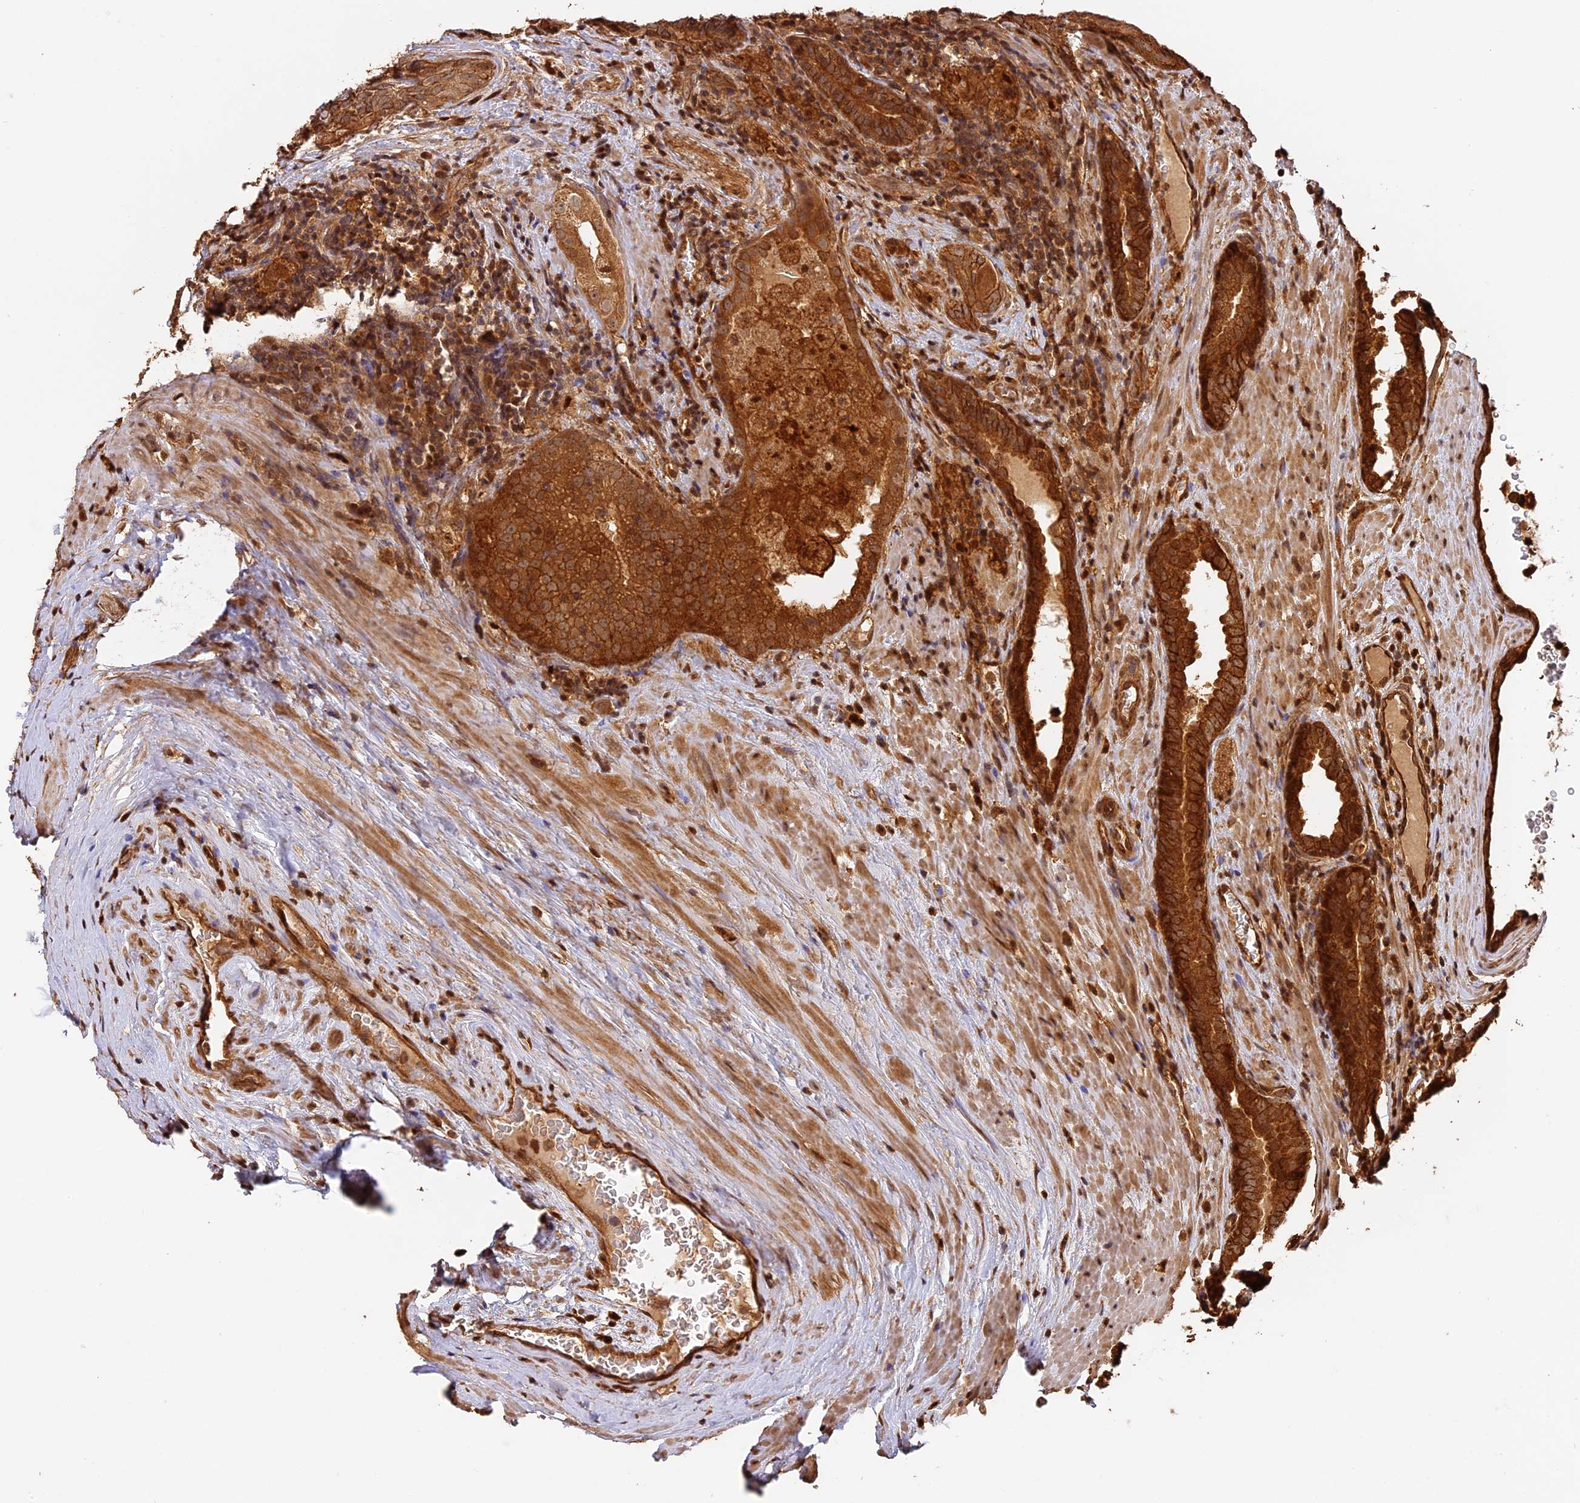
{"staining": {"intensity": "strong", "quantity": ">75%", "location": "cytoplasmic/membranous"}, "tissue": "prostate cancer", "cell_type": "Tumor cells", "image_type": "cancer", "snomed": [{"axis": "morphology", "description": "Adenocarcinoma, High grade"}, {"axis": "topography", "description": "Prostate"}], "caption": "About >75% of tumor cells in human prostate cancer (adenocarcinoma (high-grade)) demonstrate strong cytoplasmic/membranous protein staining as visualized by brown immunohistochemical staining.", "gene": "PPP1R37", "patient": {"sex": "male", "age": 68}}